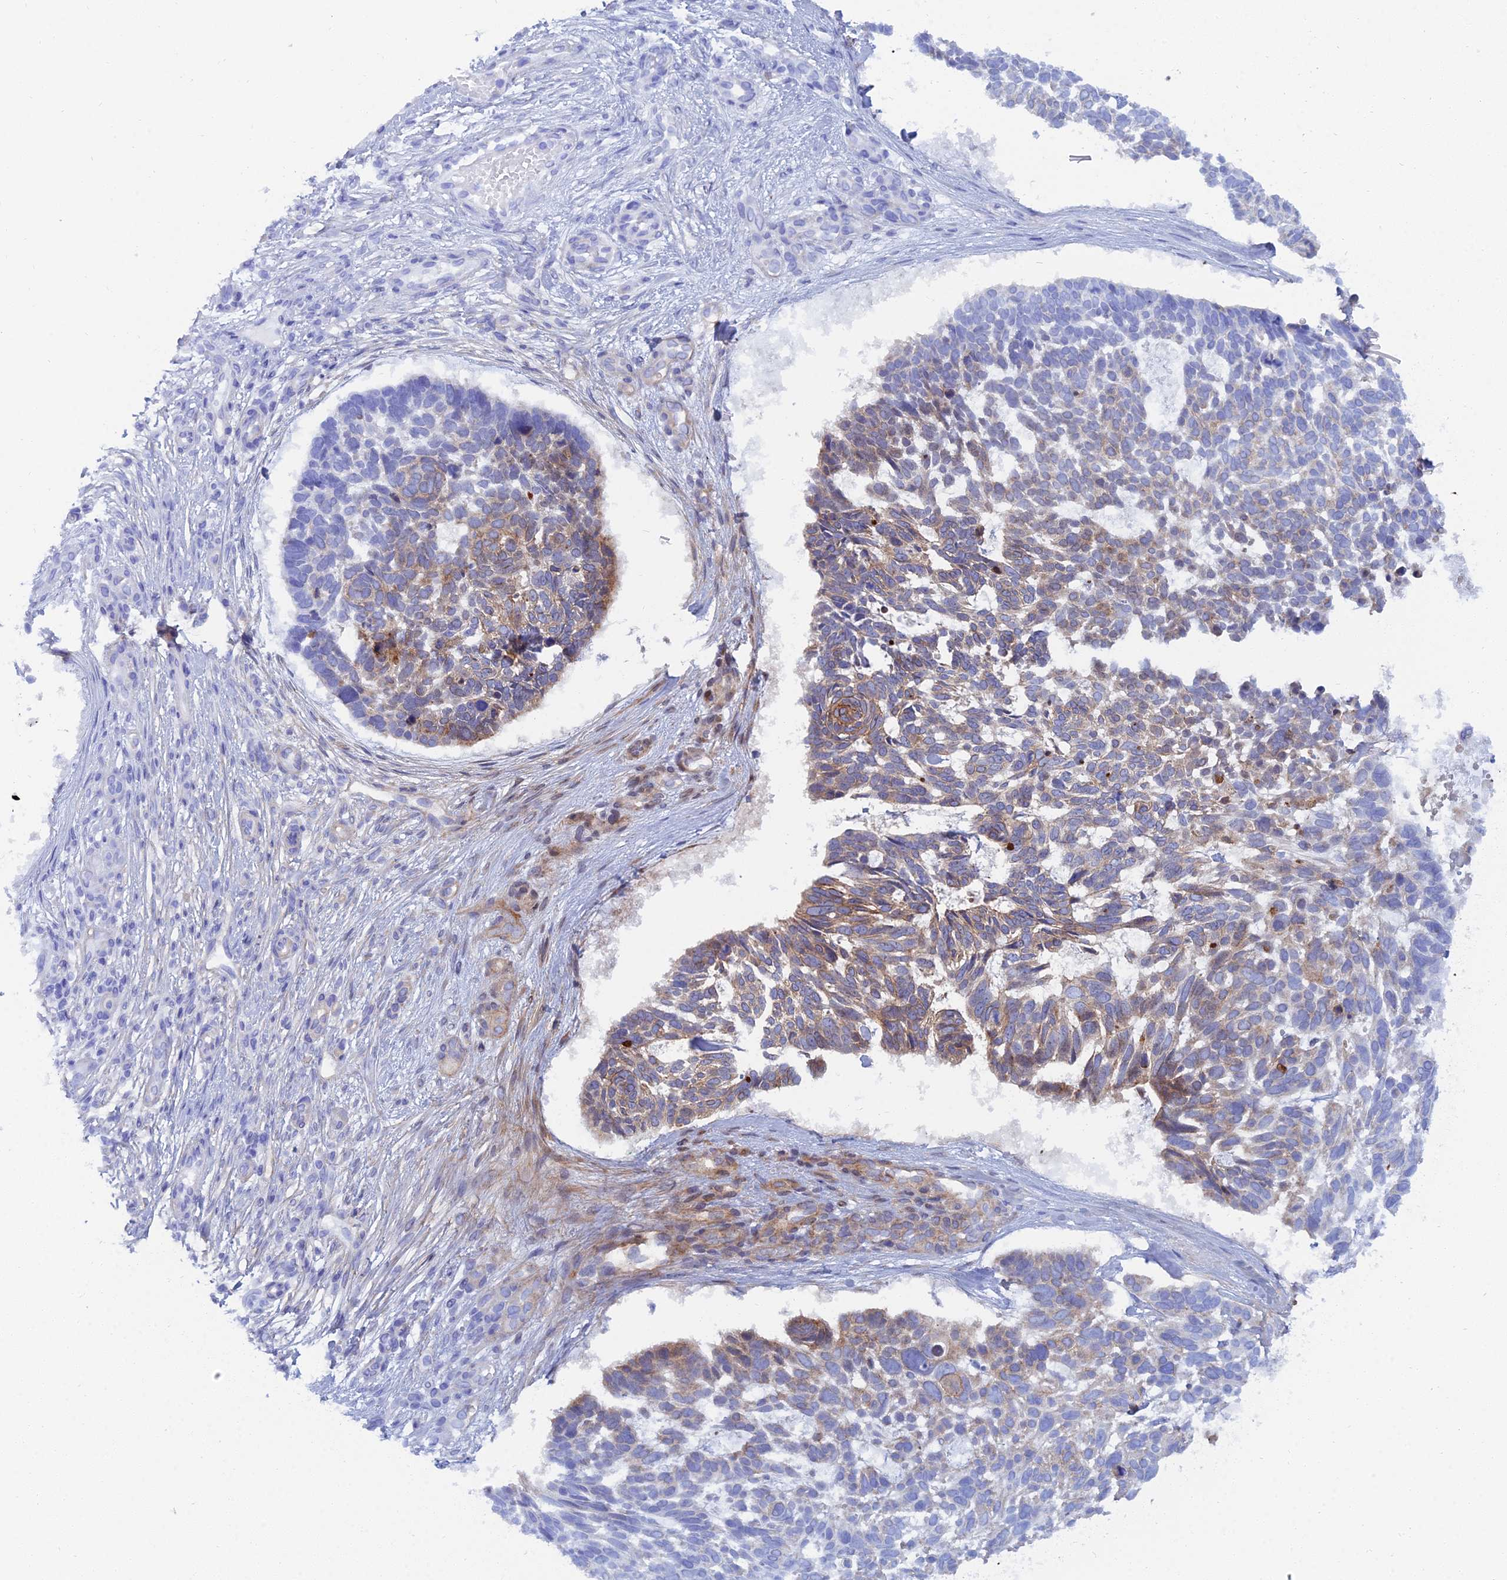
{"staining": {"intensity": "moderate", "quantity": "<25%", "location": "cytoplasmic/membranous"}, "tissue": "skin cancer", "cell_type": "Tumor cells", "image_type": "cancer", "snomed": [{"axis": "morphology", "description": "Basal cell carcinoma"}, {"axis": "topography", "description": "Skin"}], "caption": "This photomicrograph demonstrates immunohistochemistry staining of human basal cell carcinoma (skin), with low moderate cytoplasmic/membranous staining in about <25% of tumor cells.", "gene": "TRIM43B", "patient": {"sex": "male", "age": 88}}